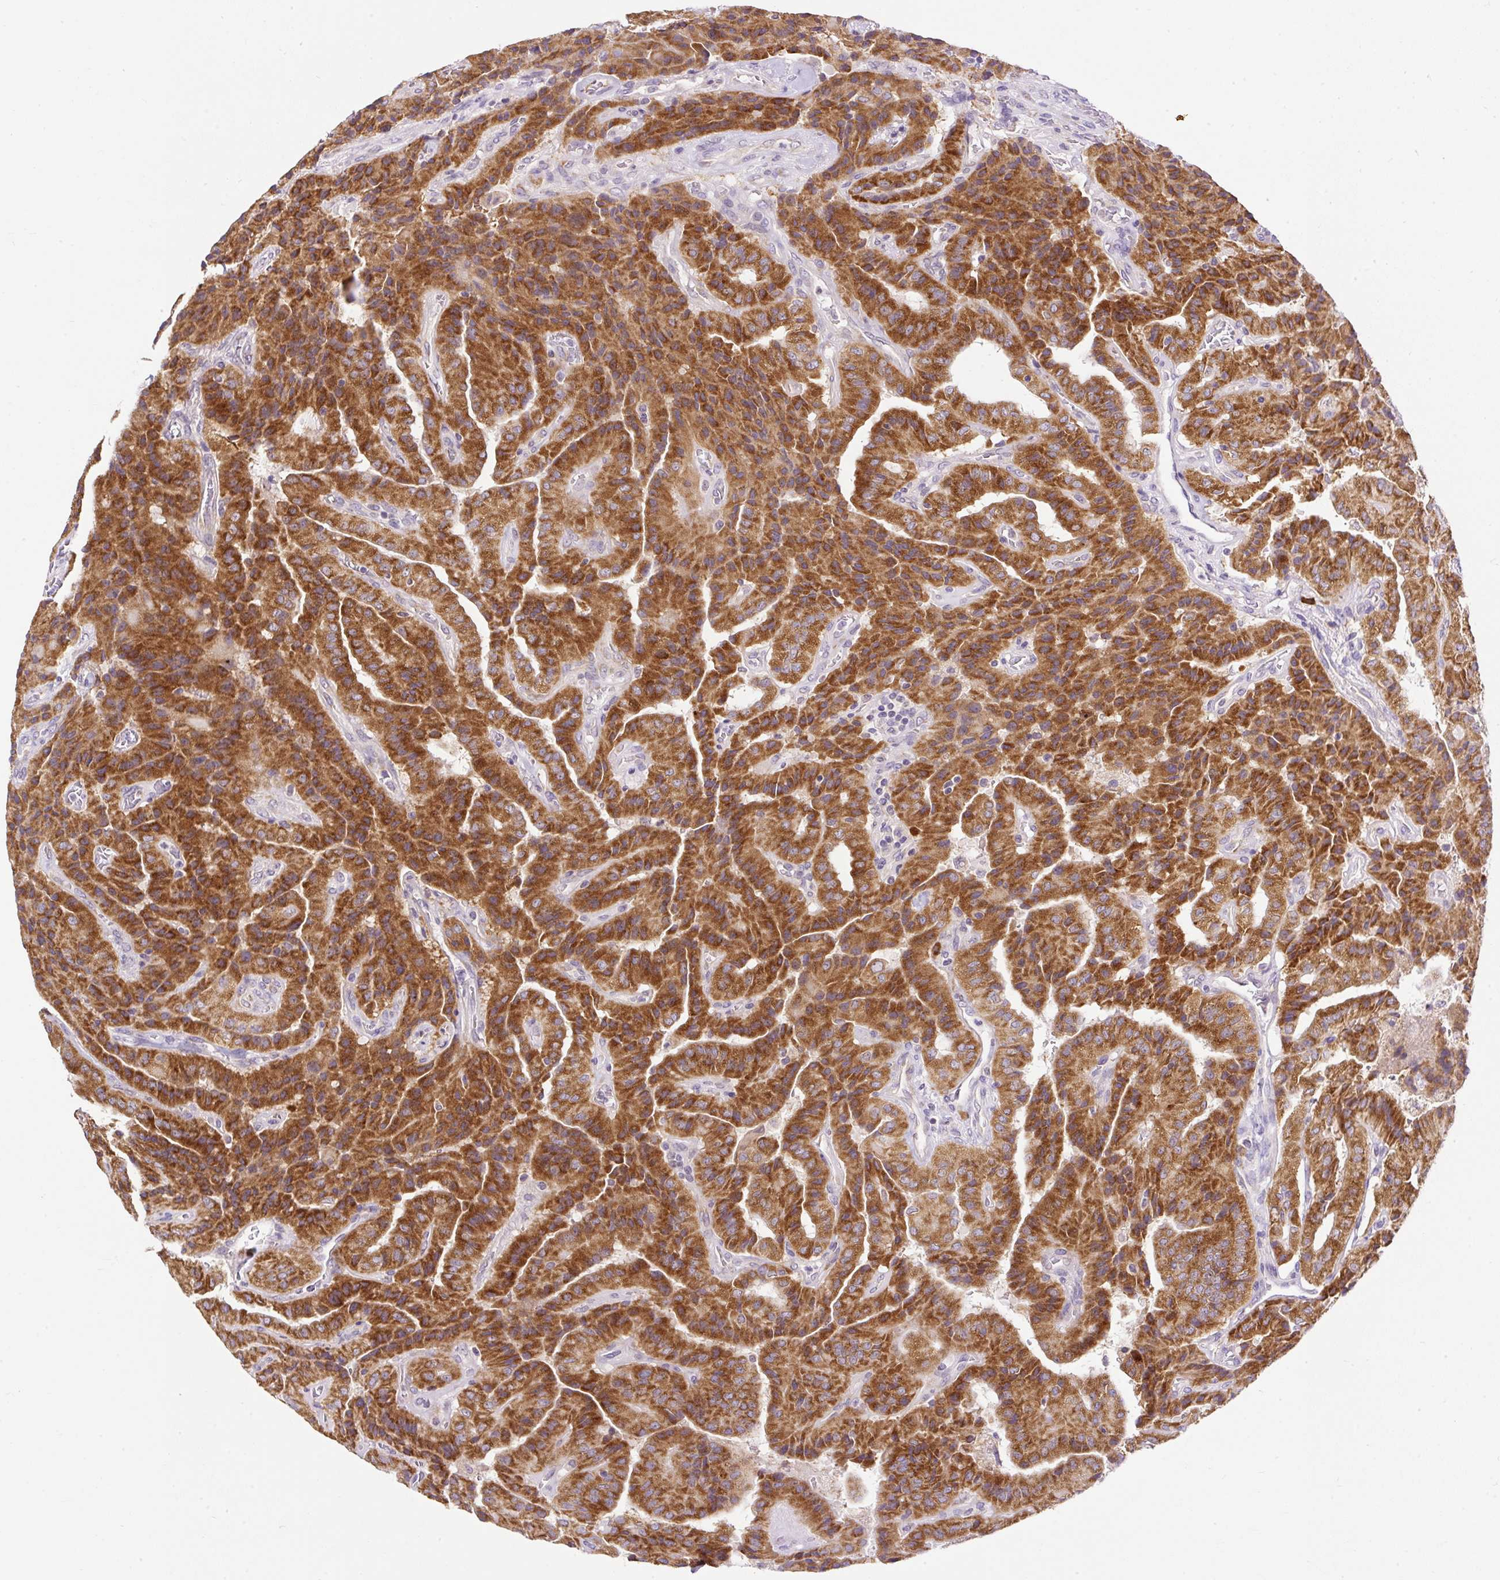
{"staining": {"intensity": "strong", "quantity": ">75%", "location": "cytoplasmic/membranous"}, "tissue": "thyroid cancer", "cell_type": "Tumor cells", "image_type": "cancer", "snomed": [{"axis": "morphology", "description": "Normal tissue, NOS"}, {"axis": "morphology", "description": "Papillary adenocarcinoma, NOS"}, {"axis": "topography", "description": "Thyroid gland"}], "caption": "The image displays staining of thyroid cancer, revealing strong cytoplasmic/membranous protein positivity (brown color) within tumor cells. The staining was performed using DAB (3,3'-diaminobenzidine), with brown indicating positive protein expression. Nuclei are stained blue with hematoxylin.", "gene": "FMC1", "patient": {"sex": "female", "age": 59}}